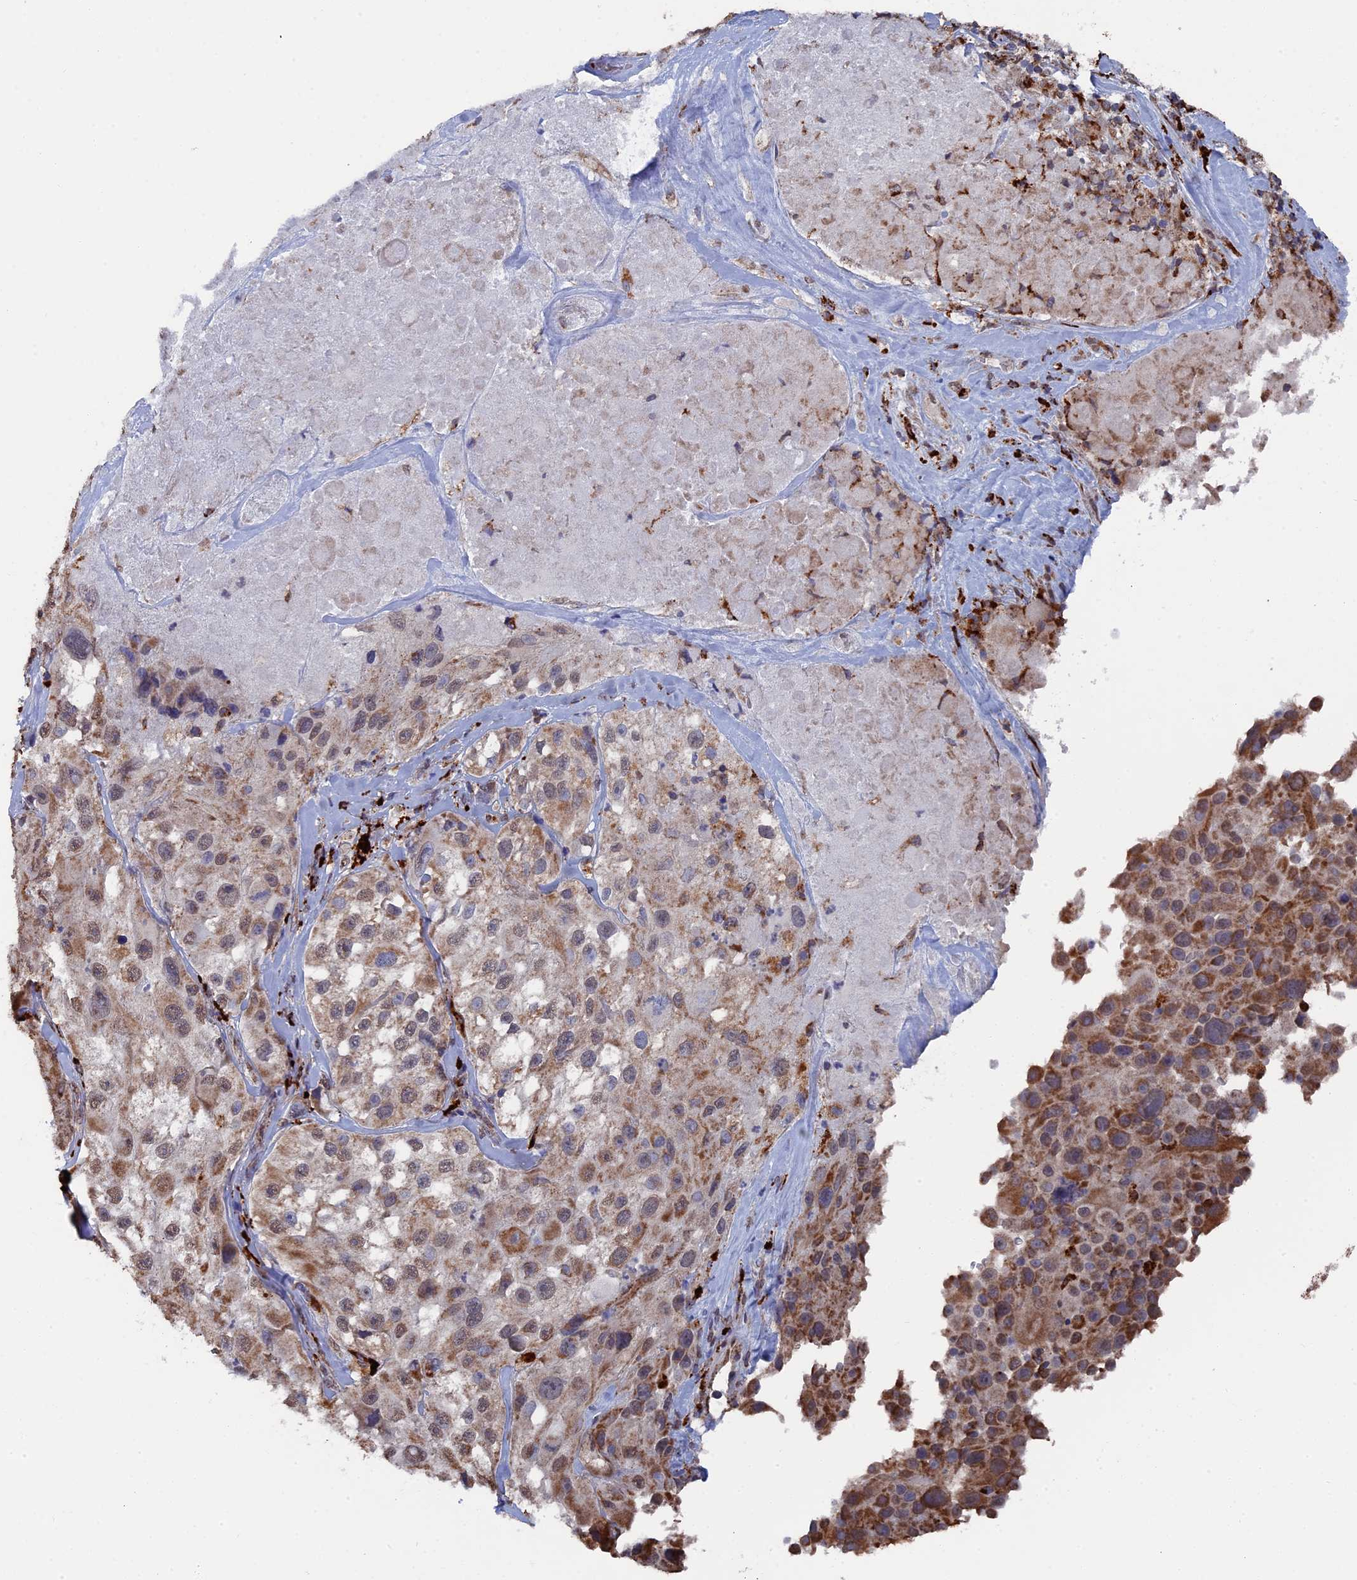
{"staining": {"intensity": "moderate", "quantity": ">75%", "location": "cytoplasmic/membranous"}, "tissue": "melanoma", "cell_type": "Tumor cells", "image_type": "cancer", "snomed": [{"axis": "morphology", "description": "Malignant melanoma, Metastatic site"}, {"axis": "topography", "description": "Lymph node"}], "caption": "Melanoma stained with IHC exhibits moderate cytoplasmic/membranous positivity in about >75% of tumor cells. The staining is performed using DAB (3,3'-diaminobenzidine) brown chromogen to label protein expression. The nuclei are counter-stained blue using hematoxylin.", "gene": "SMG9", "patient": {"sex": "male", "age": 62}}